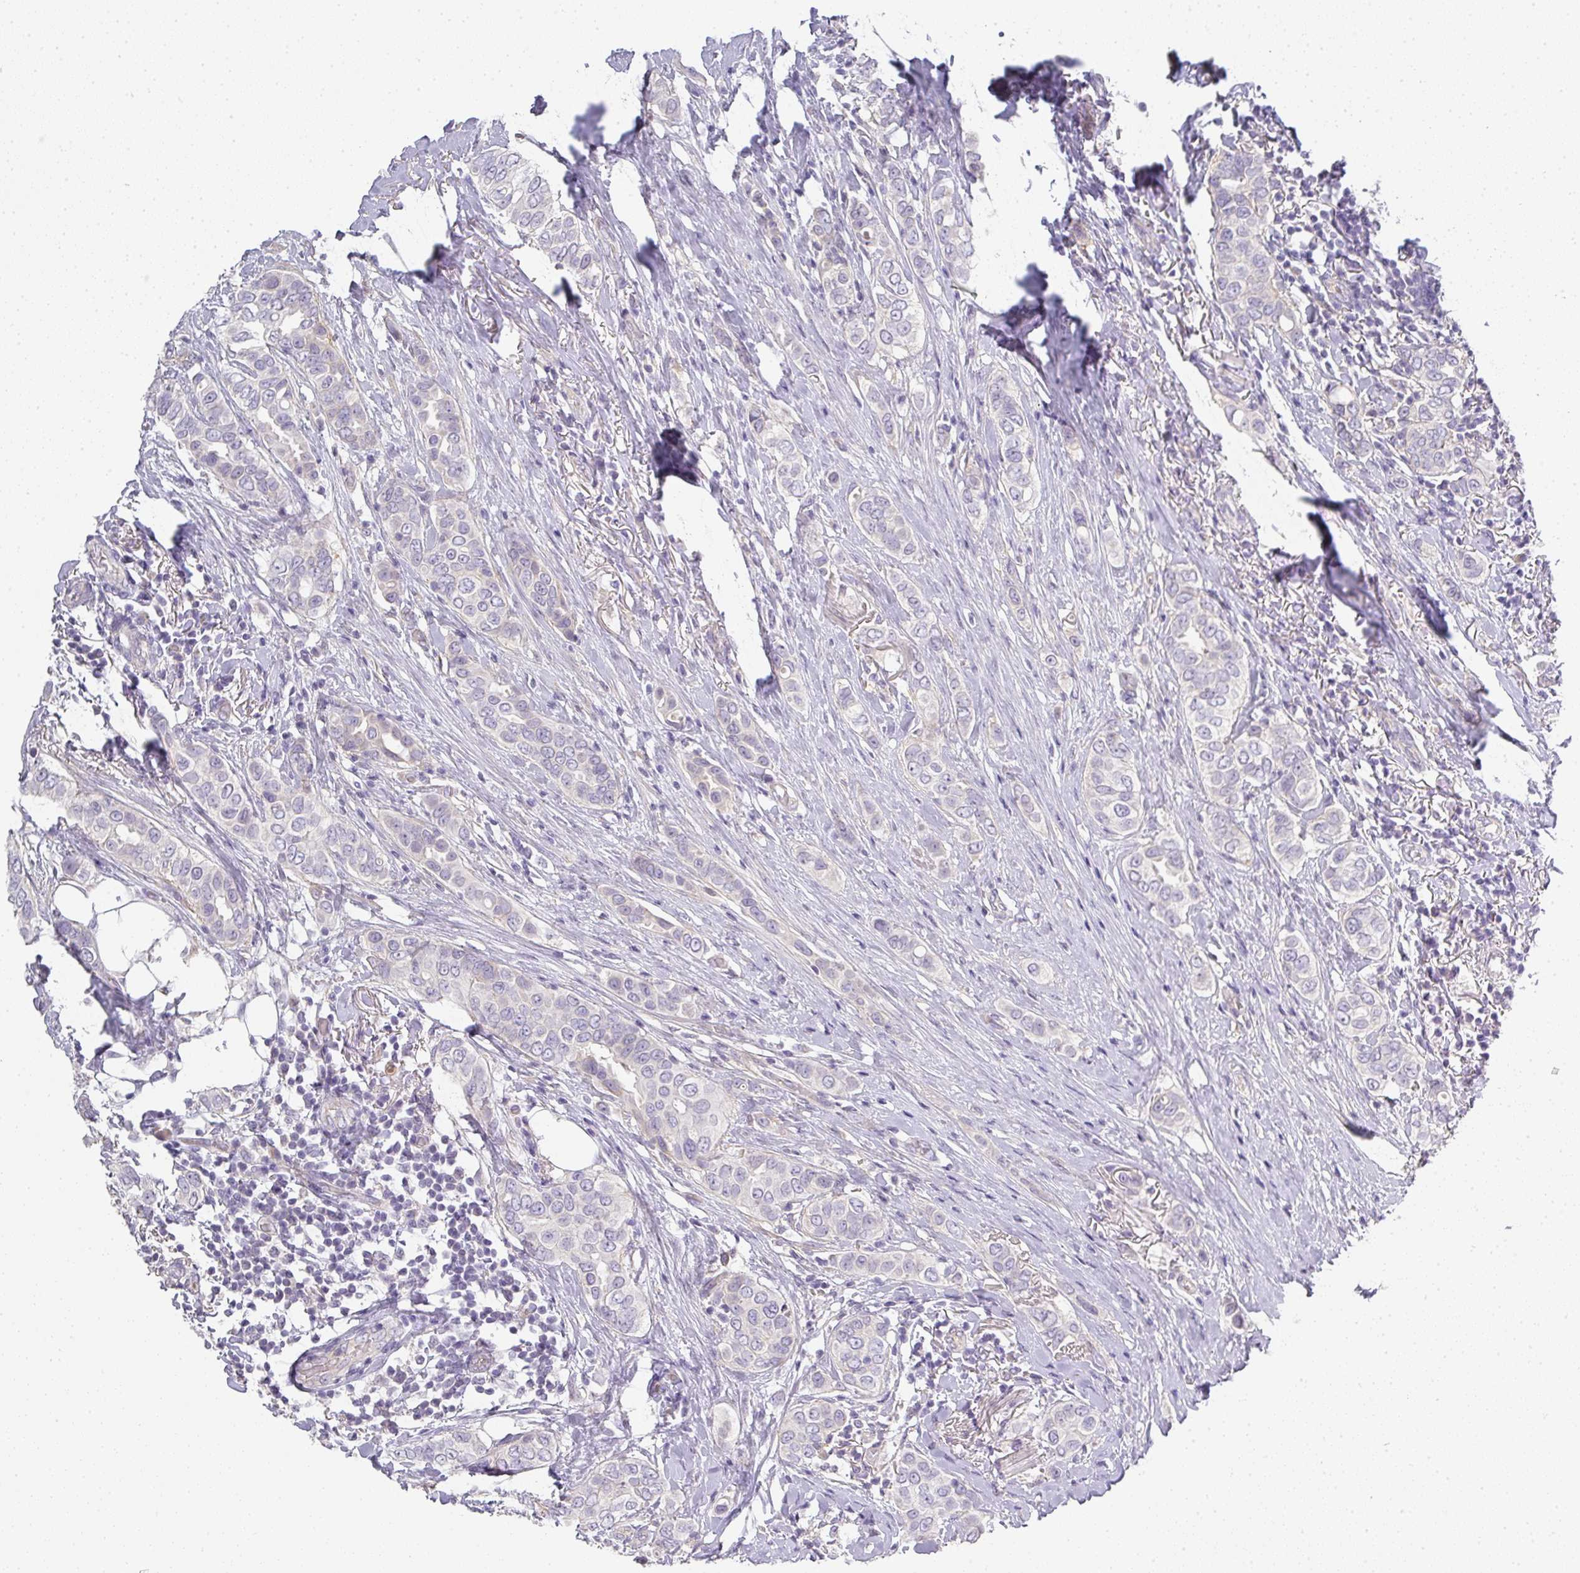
{"staining": {"intensity": "negative", "quantity": "none", "location": "none"}, "tissue": "breast cancer", "cell_type": "Tumor cells", "image_type": "cancer", "snomed": [{"axis": "morphology", "description": "Lobular carcinoma"}, {"axis": "topography", "description": "Breast"}], "caption": "High power microscopy micrograph of an immunohistochemistry (IHC) micrograph of breast cancer (lobular carcinoma), revealing no significant positivity in tumor cells. (Stains: DAB (3,3'-diaminobenzidine) IHC with hematoxylin counter stain, Microscopy: brightfield microscopy at high magnification).", "gene": "HHEX", "patient": {"sex": "female", "age": 51}}